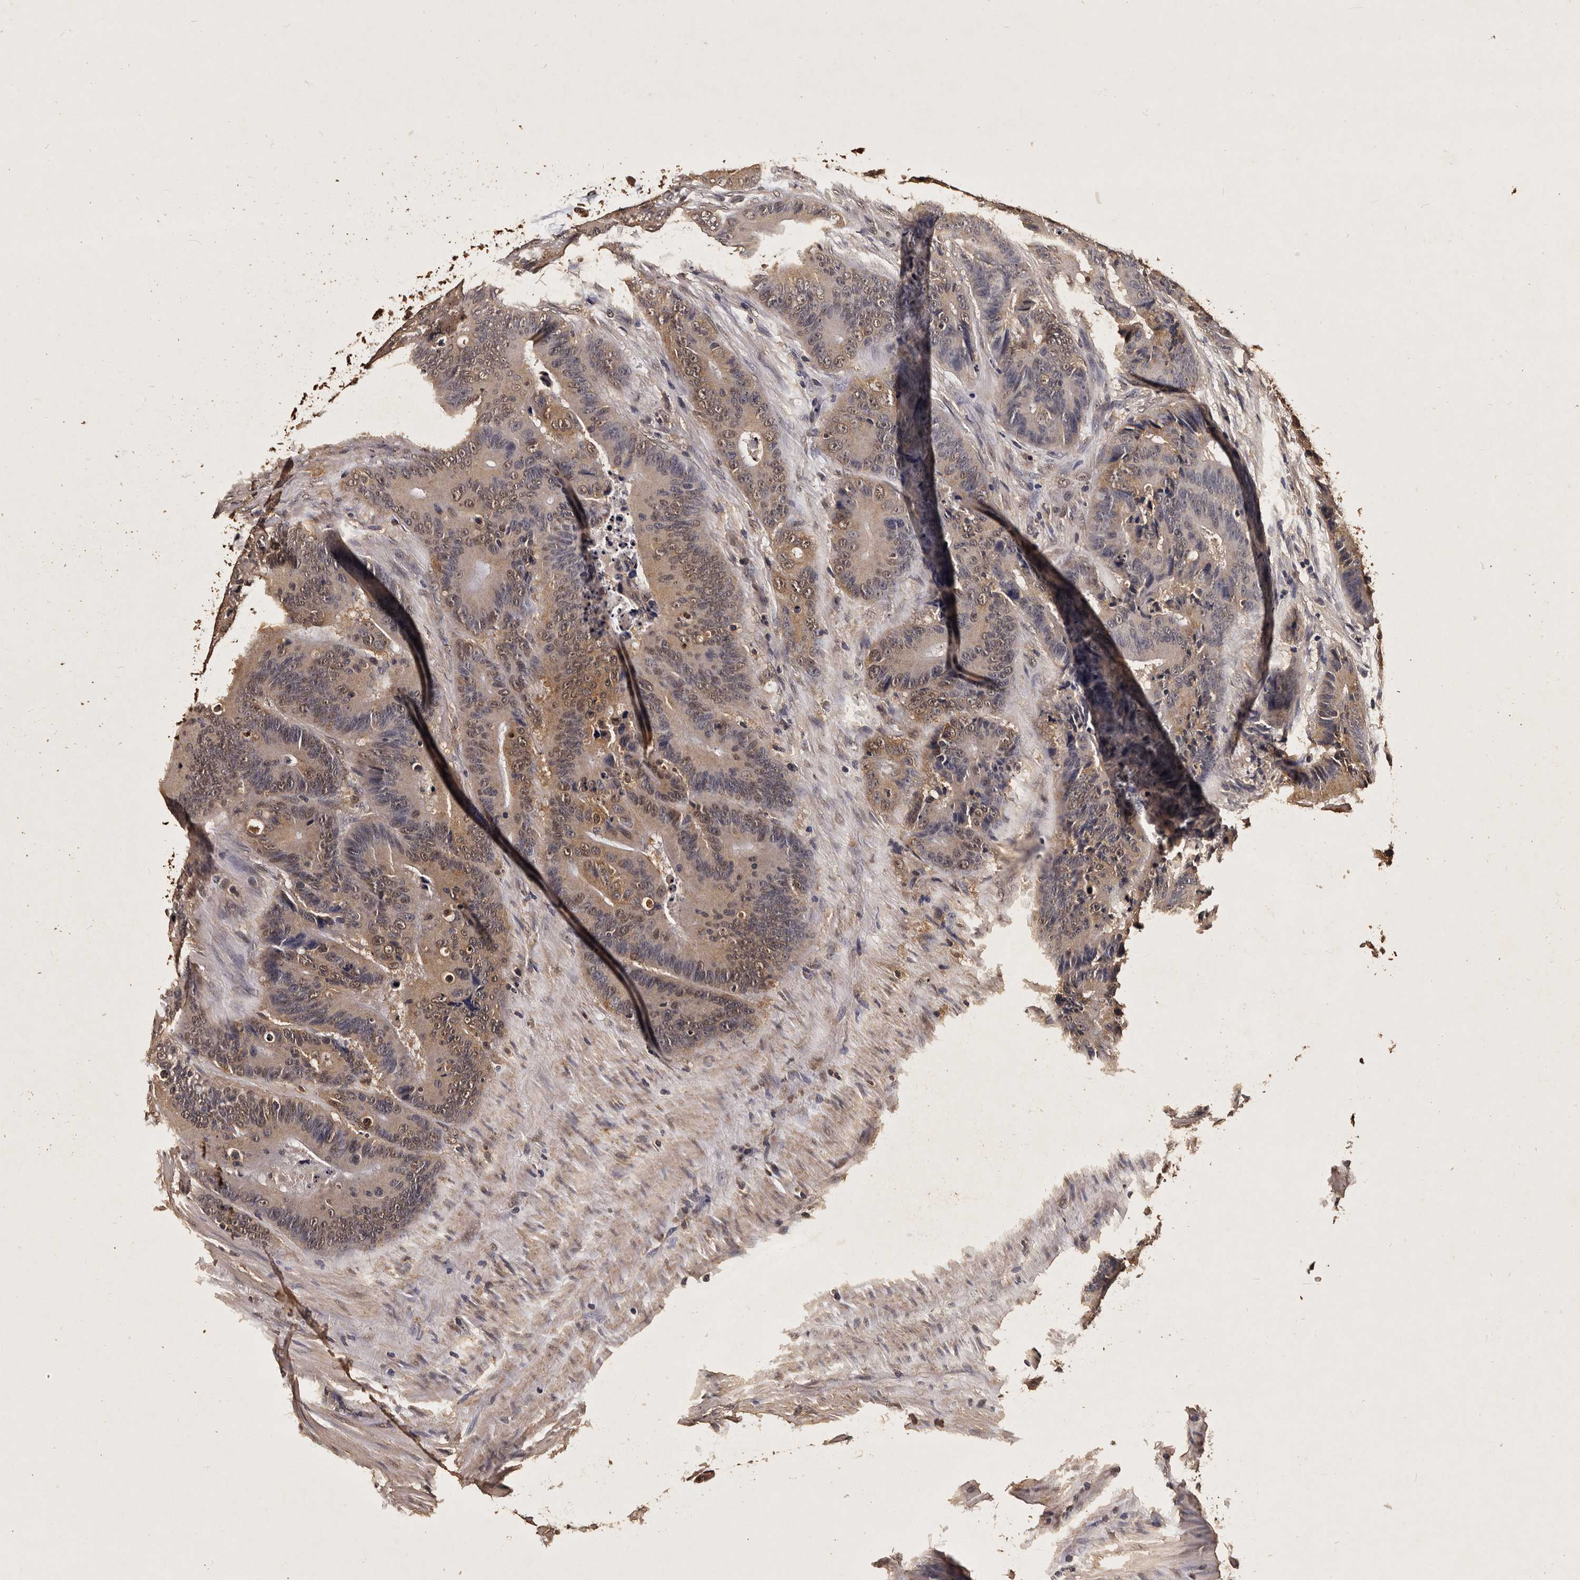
{"staining": {"intensity": "moderate", "quantity": "25%-75%", "location": "cytoplasmic/membranous,nuclear"}, "tissue": "colorectal cancer", "cell_type": "Tumor cells", "image_type": "cancer", "snomed": [{"axis": "morphology", "description": "Adenocarcinoma, NOS"}, {"axis": "topography", "description": "Colon"}], "caption": "Human colorectal cancer (adenocarcinoma) stained with a brown dye shows moderate cytoplasmic/membranous and nuclear positive staining in about 25%-75% of tumor cells.", "gene": "PARS2", "patient": {"sex": "male", "age": 83}}